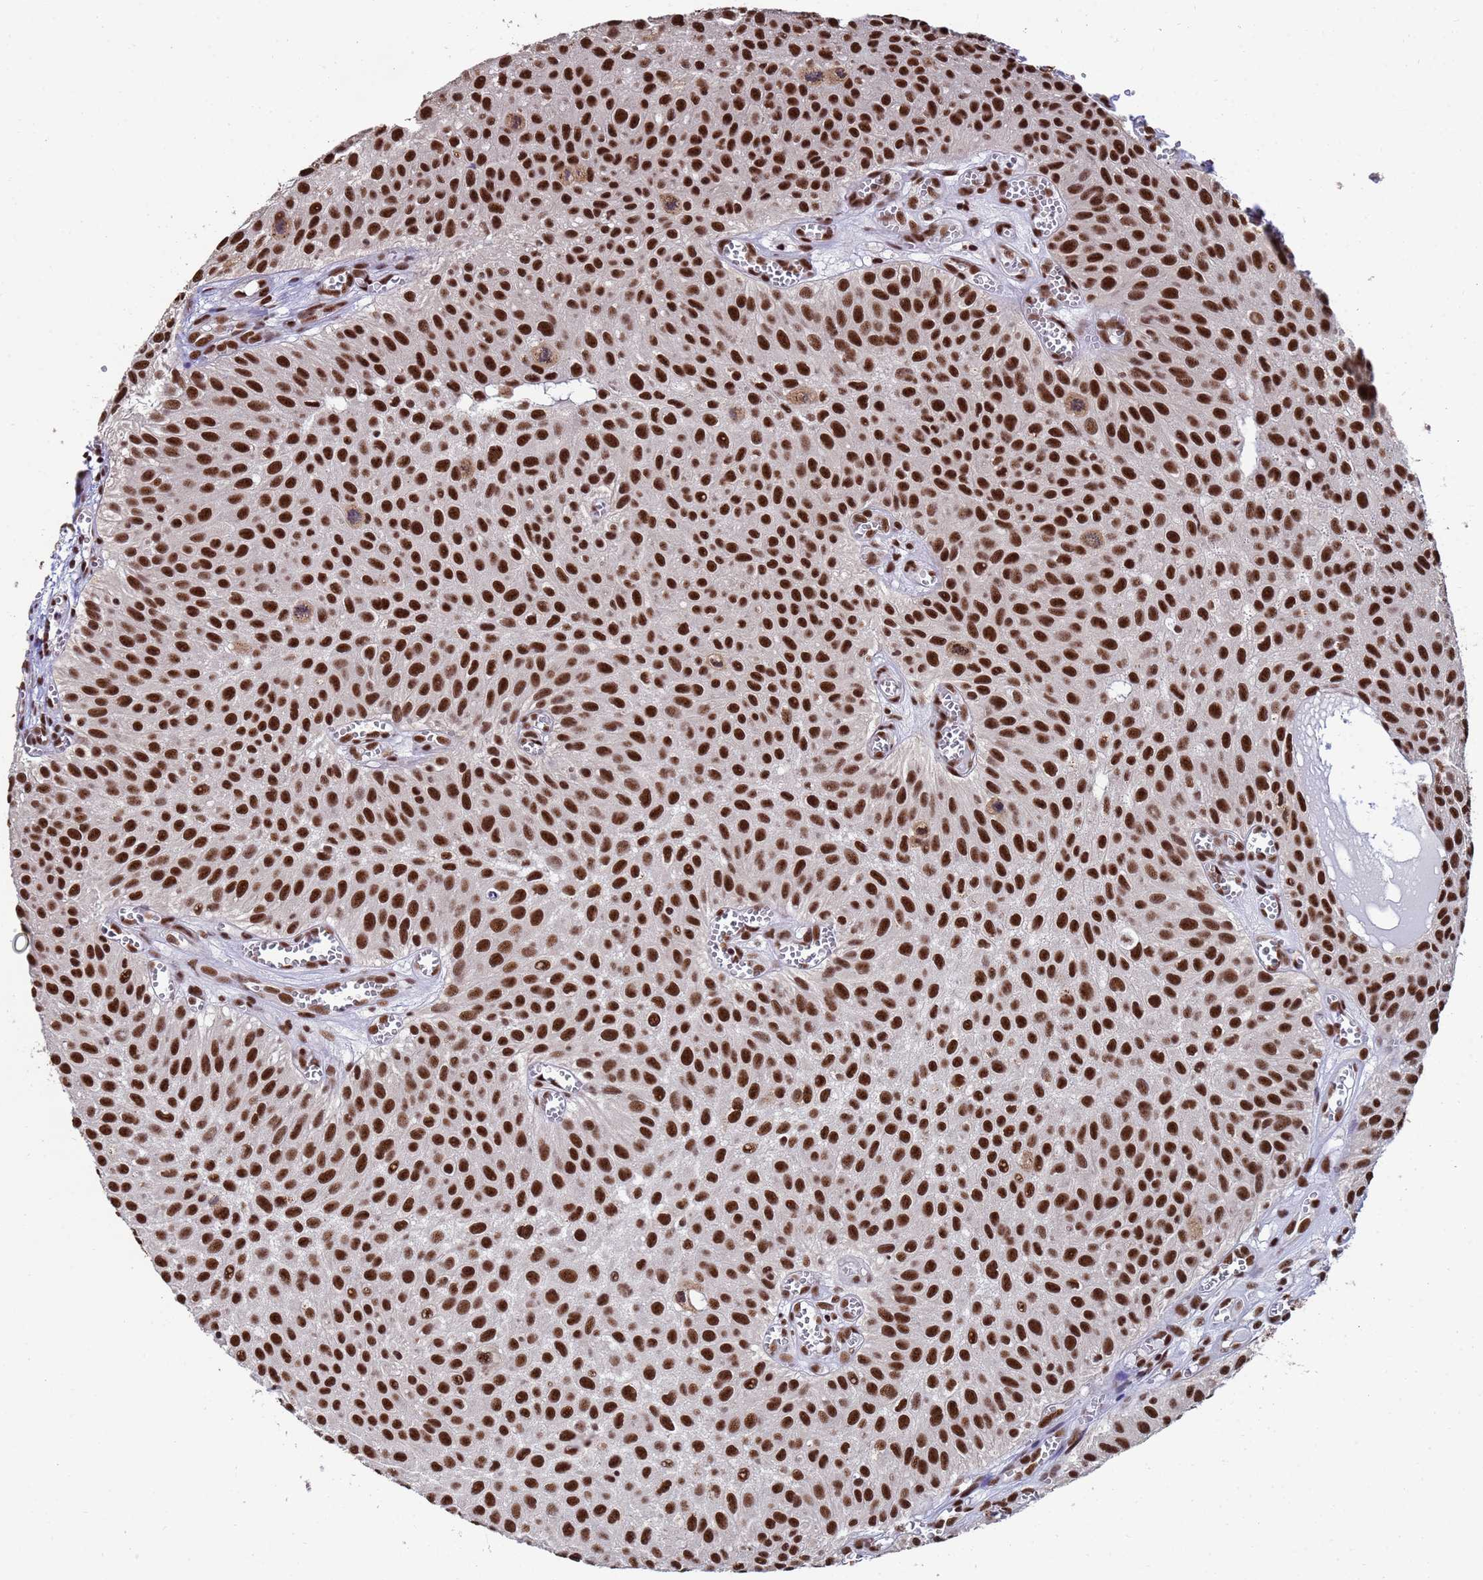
{"staining": {"intensity": "strong", "quantity": ">75%", "location": "nuclear"}, "tissue": "urothelial cancer", "cell_type": "Tumor cells", "image_type": "cancer", "snomed": [{"axis": "morphology", "description": "Urothelial carcinoma, Low grade"}, {"axis": "topography", "description": "Urinary bladder"}], "caption": "The histopathology image displays a brown stain indicating the presence of a protein in the nuclear of tumor cells in urothelial cancer.", "gene": "SF3B2", "patient": {"sex": "male", "age": 88}}